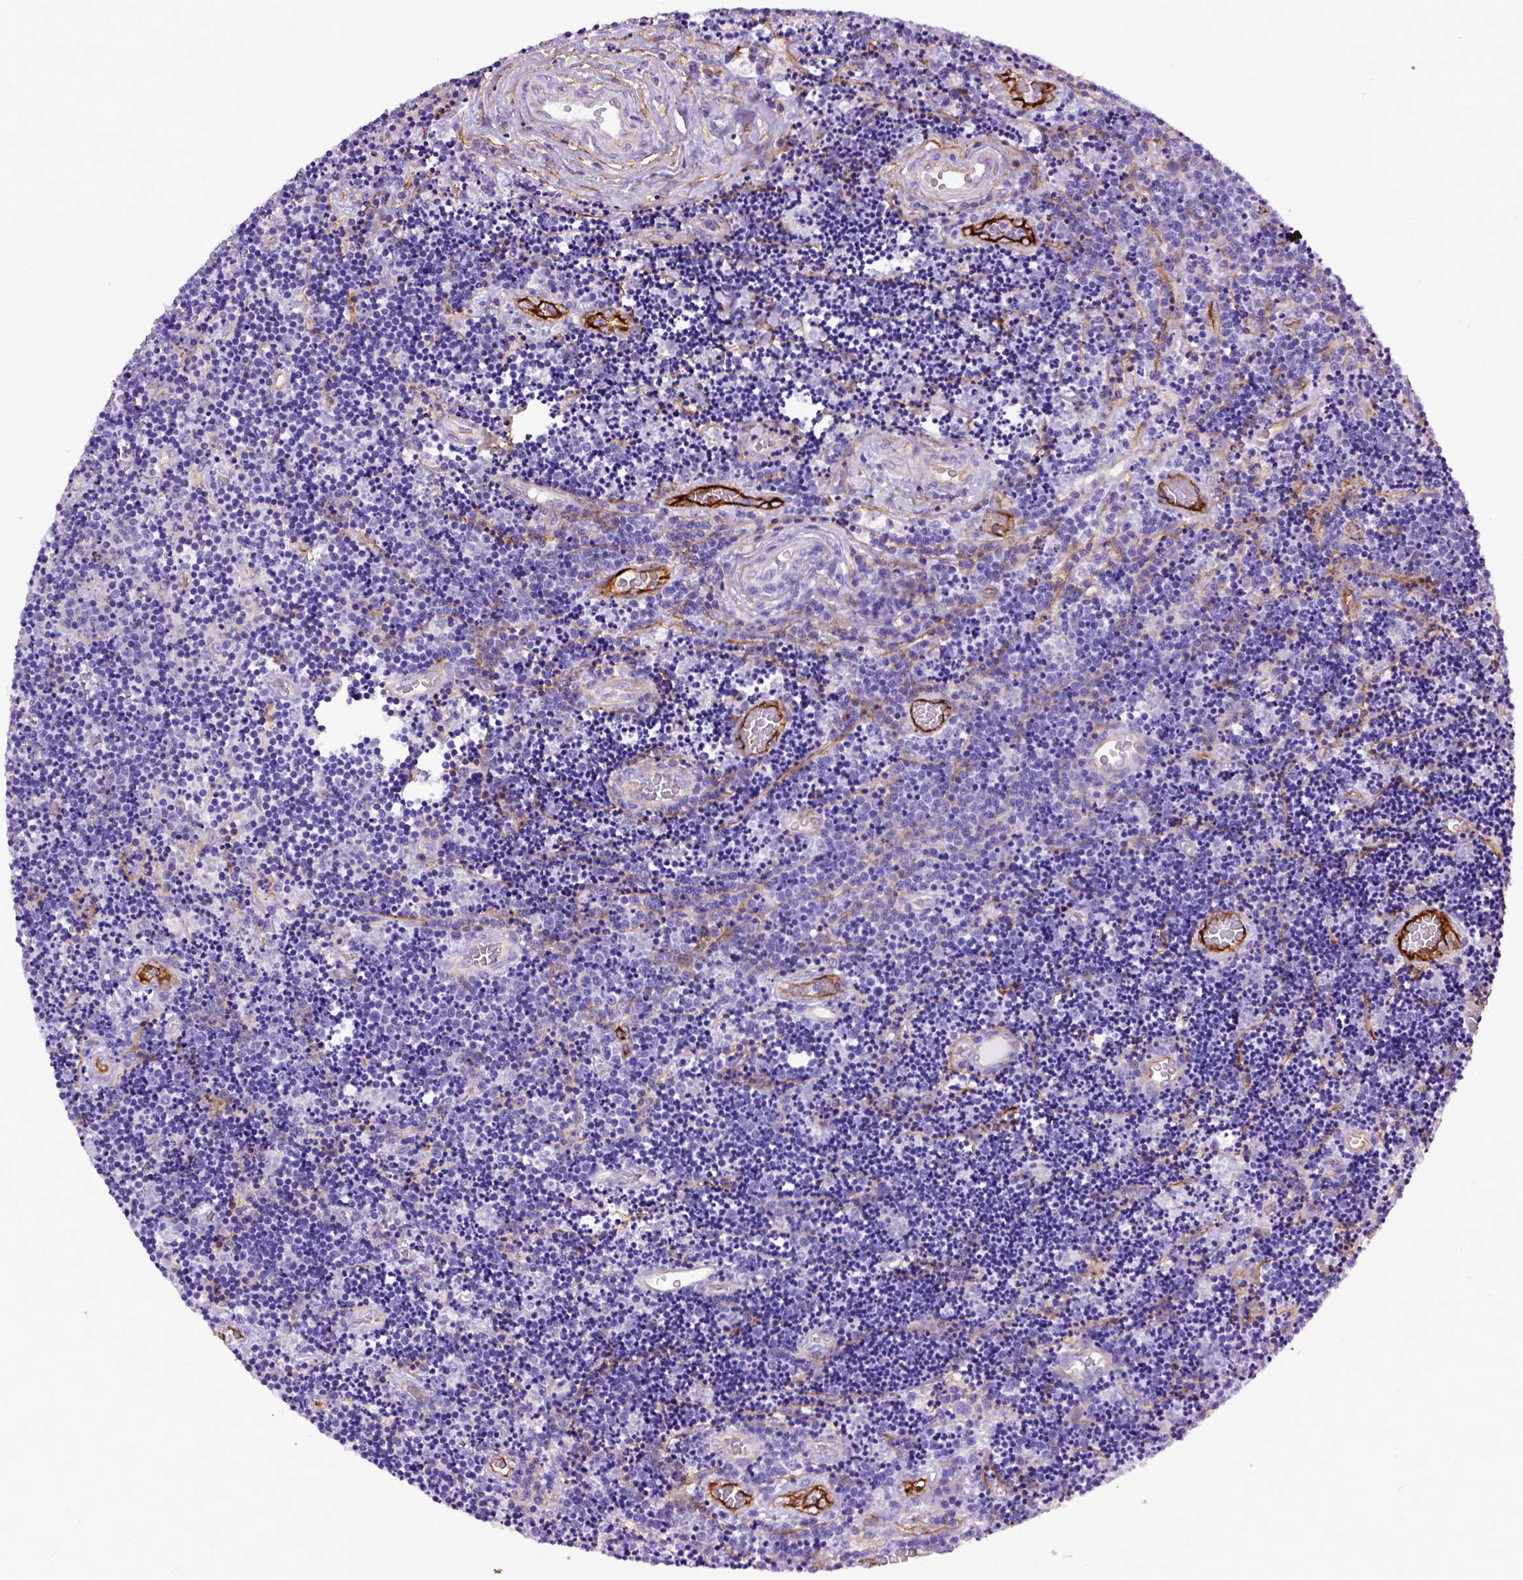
{"staining": {"intensity": "negative", "quantity": "none", "location": "none"}, "tissue": "lymphoma", "cell_type": "Tumor cells", "image_type": "cancer", "snomed": [{"axis": "morphology", "description": "Malignant lymphoma, non-Hodgkin's type, Low grade"}, {"axis": "topography", "description": "Brain"}], "caption": "DAB (3,3'-diaminobenzidine) immunohistochemical staining of low-grade malignant lymphoma, non-Hodgkin's type shows no significant staining in tumor cells.", "gene": "ENG", "patient": {"sex": "female", "age": 66}}